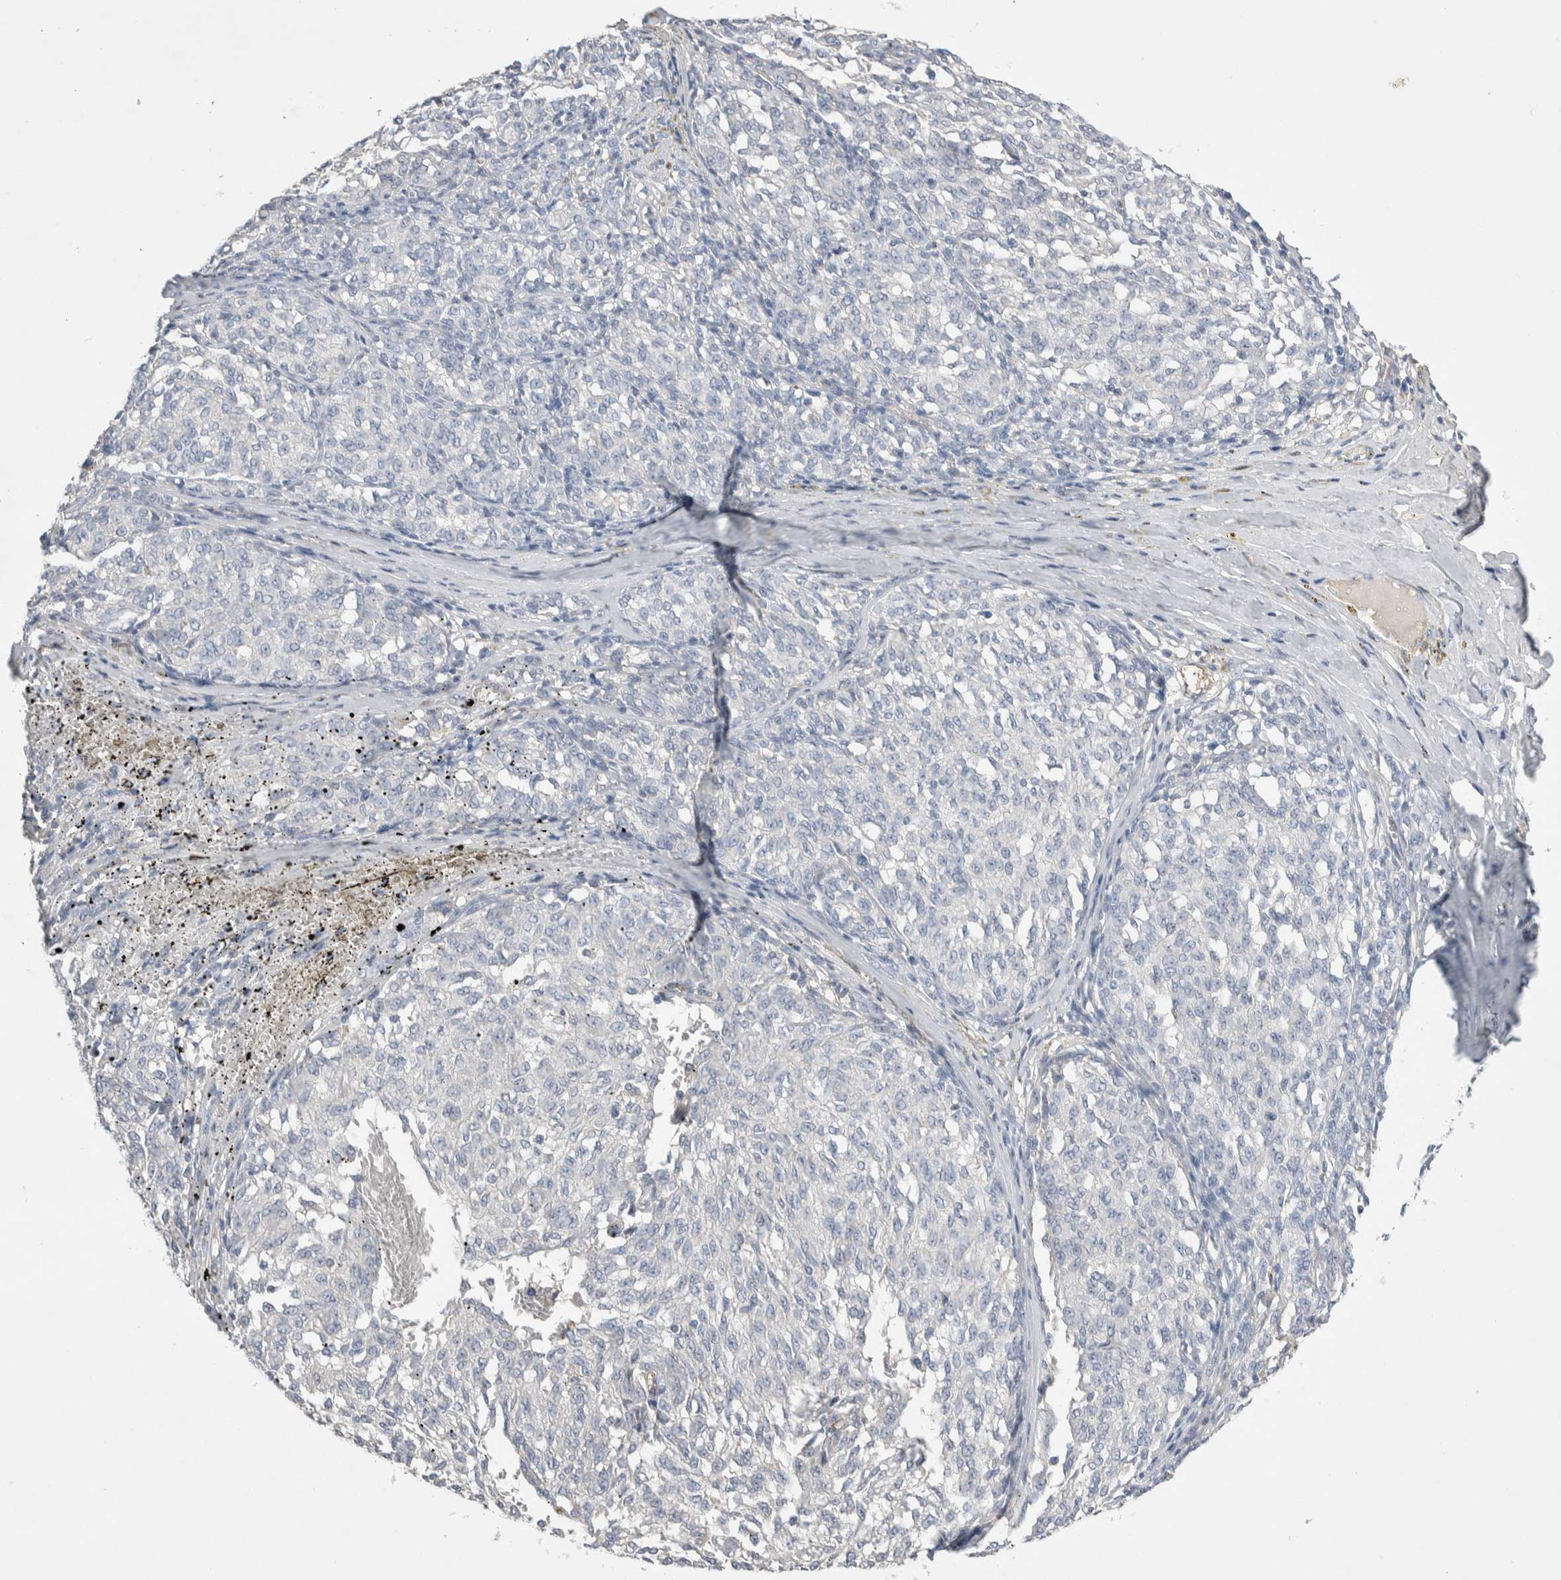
{"staining": {"intensity": "negative", "quantity": "none", "location": "none"}, "tissue": "melanoma", "cell_type": "Tumor cells", "image_type": "cancer", "snomed": [{"axis": "morphology", "description": "Malignant melanoma, NOS"}, {"axis": "topography", "description": "Skin"}], "caption": "There is no significant positivity in tumor cells of malignant melanoma. (DAB (3,3'-diaminobenzidine) immunohistochemistry, high magnification).", "gene": "CEP131", "patient": {"sex": "female", "age": 72}}